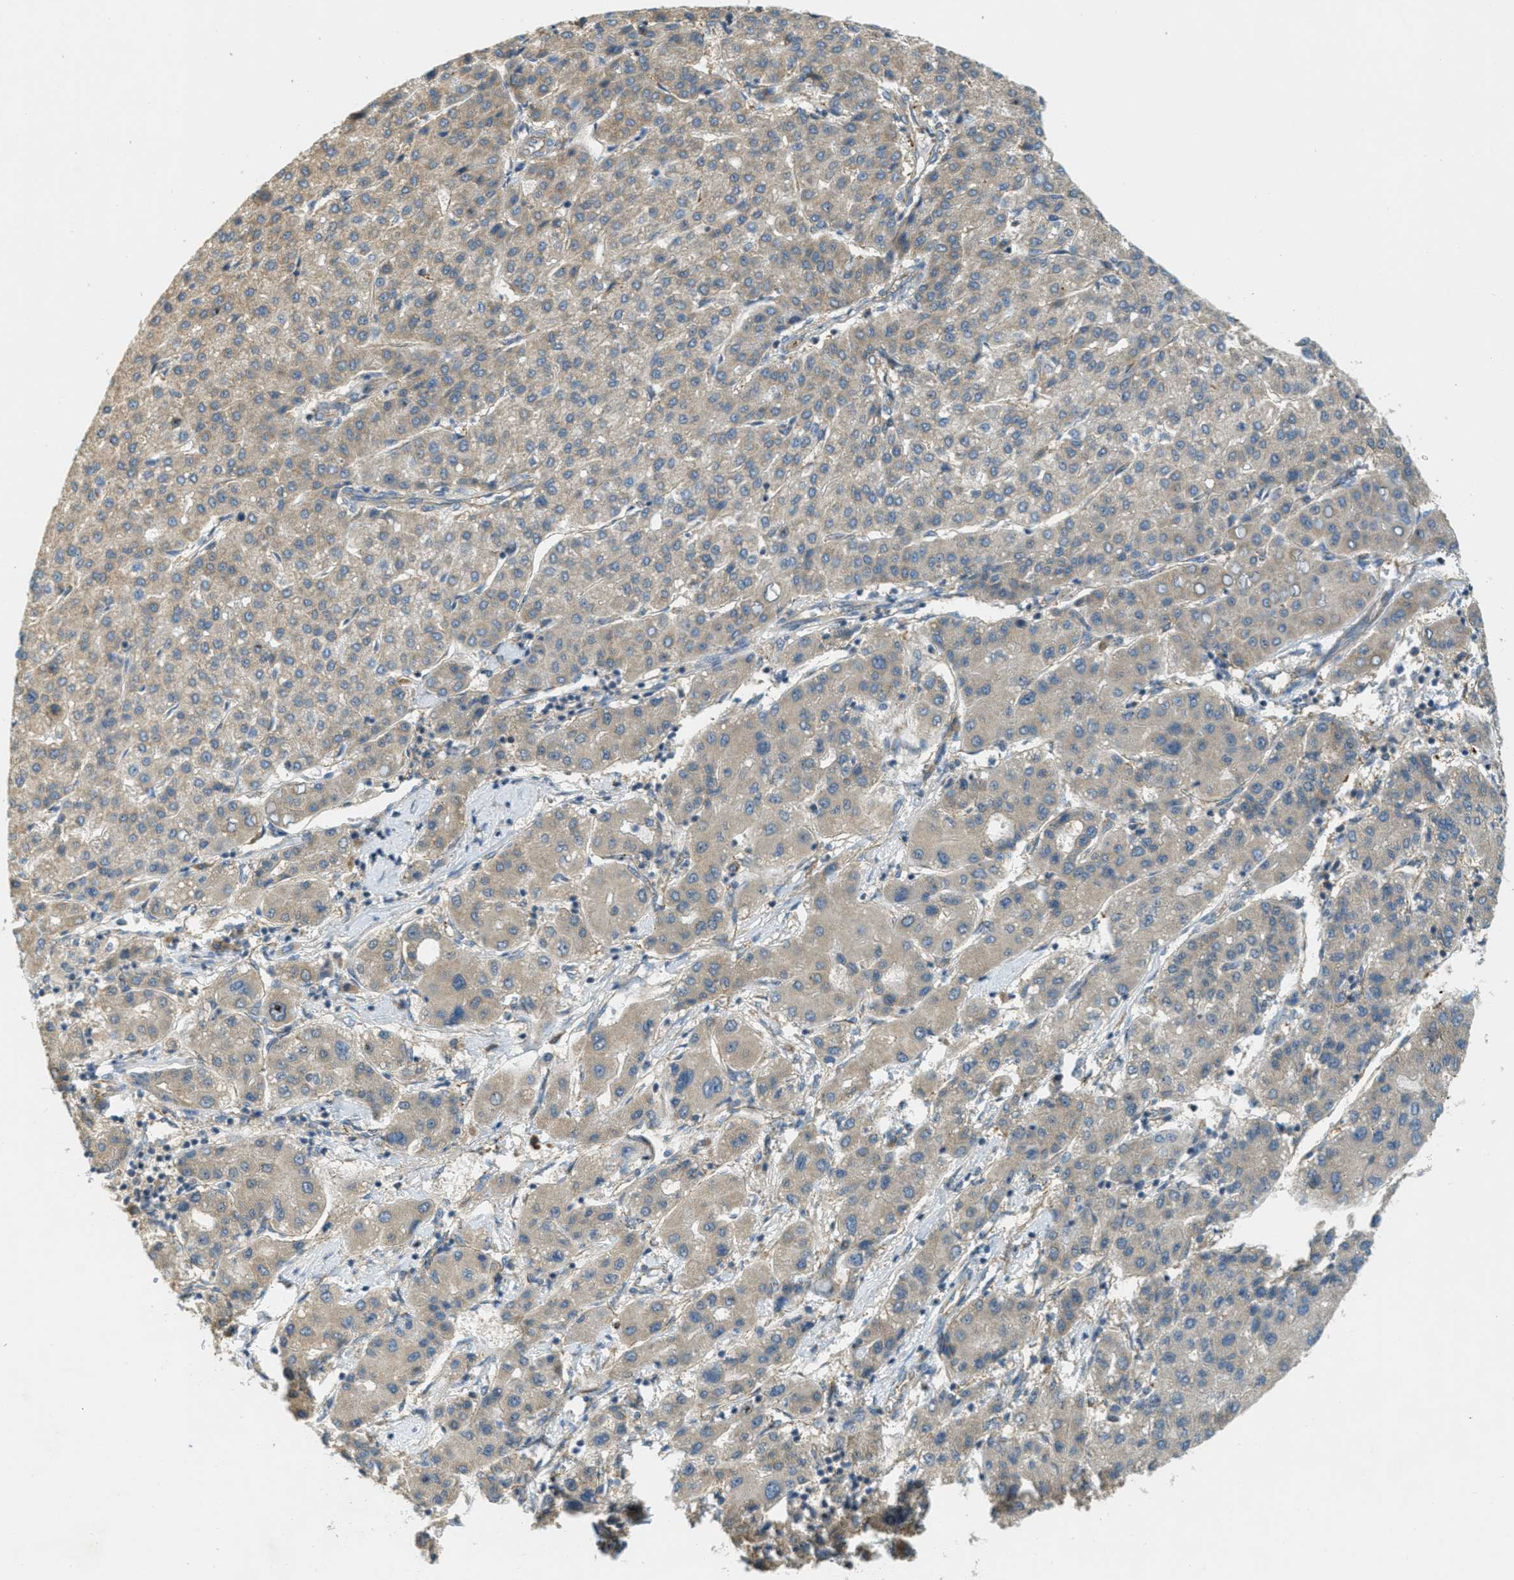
{"staining": {"intensity": "weak", "quantity": "25%-75%", "location": "cytoplasmic/membranous"}, "tissue": "liver cancer", "cell_type": "Tumor cells", "image_type": "cancer", "snomed": [{"axis": "morphology", "description": "Carcinoma, Hepatocellular, NOS"}, {"axis": "topography", "description": "Liver"}], "caption": "Immunohistochemistry (IHC) staining of liver hepatocellular carcinoma, which demonstrates low levels of weak cytoplasmic/membranous staining in about 25%-75% of tumor cells indicating weak cytoplasmic/membranous protein expression. The staining was performed using DAB (3,3'-diaminobenzidine) (brown) for protein detection and nuclei were counterstained in hematoxylin (blue).", "gene": "JCAD", "patient": {"sex": "male", "age": 65}}